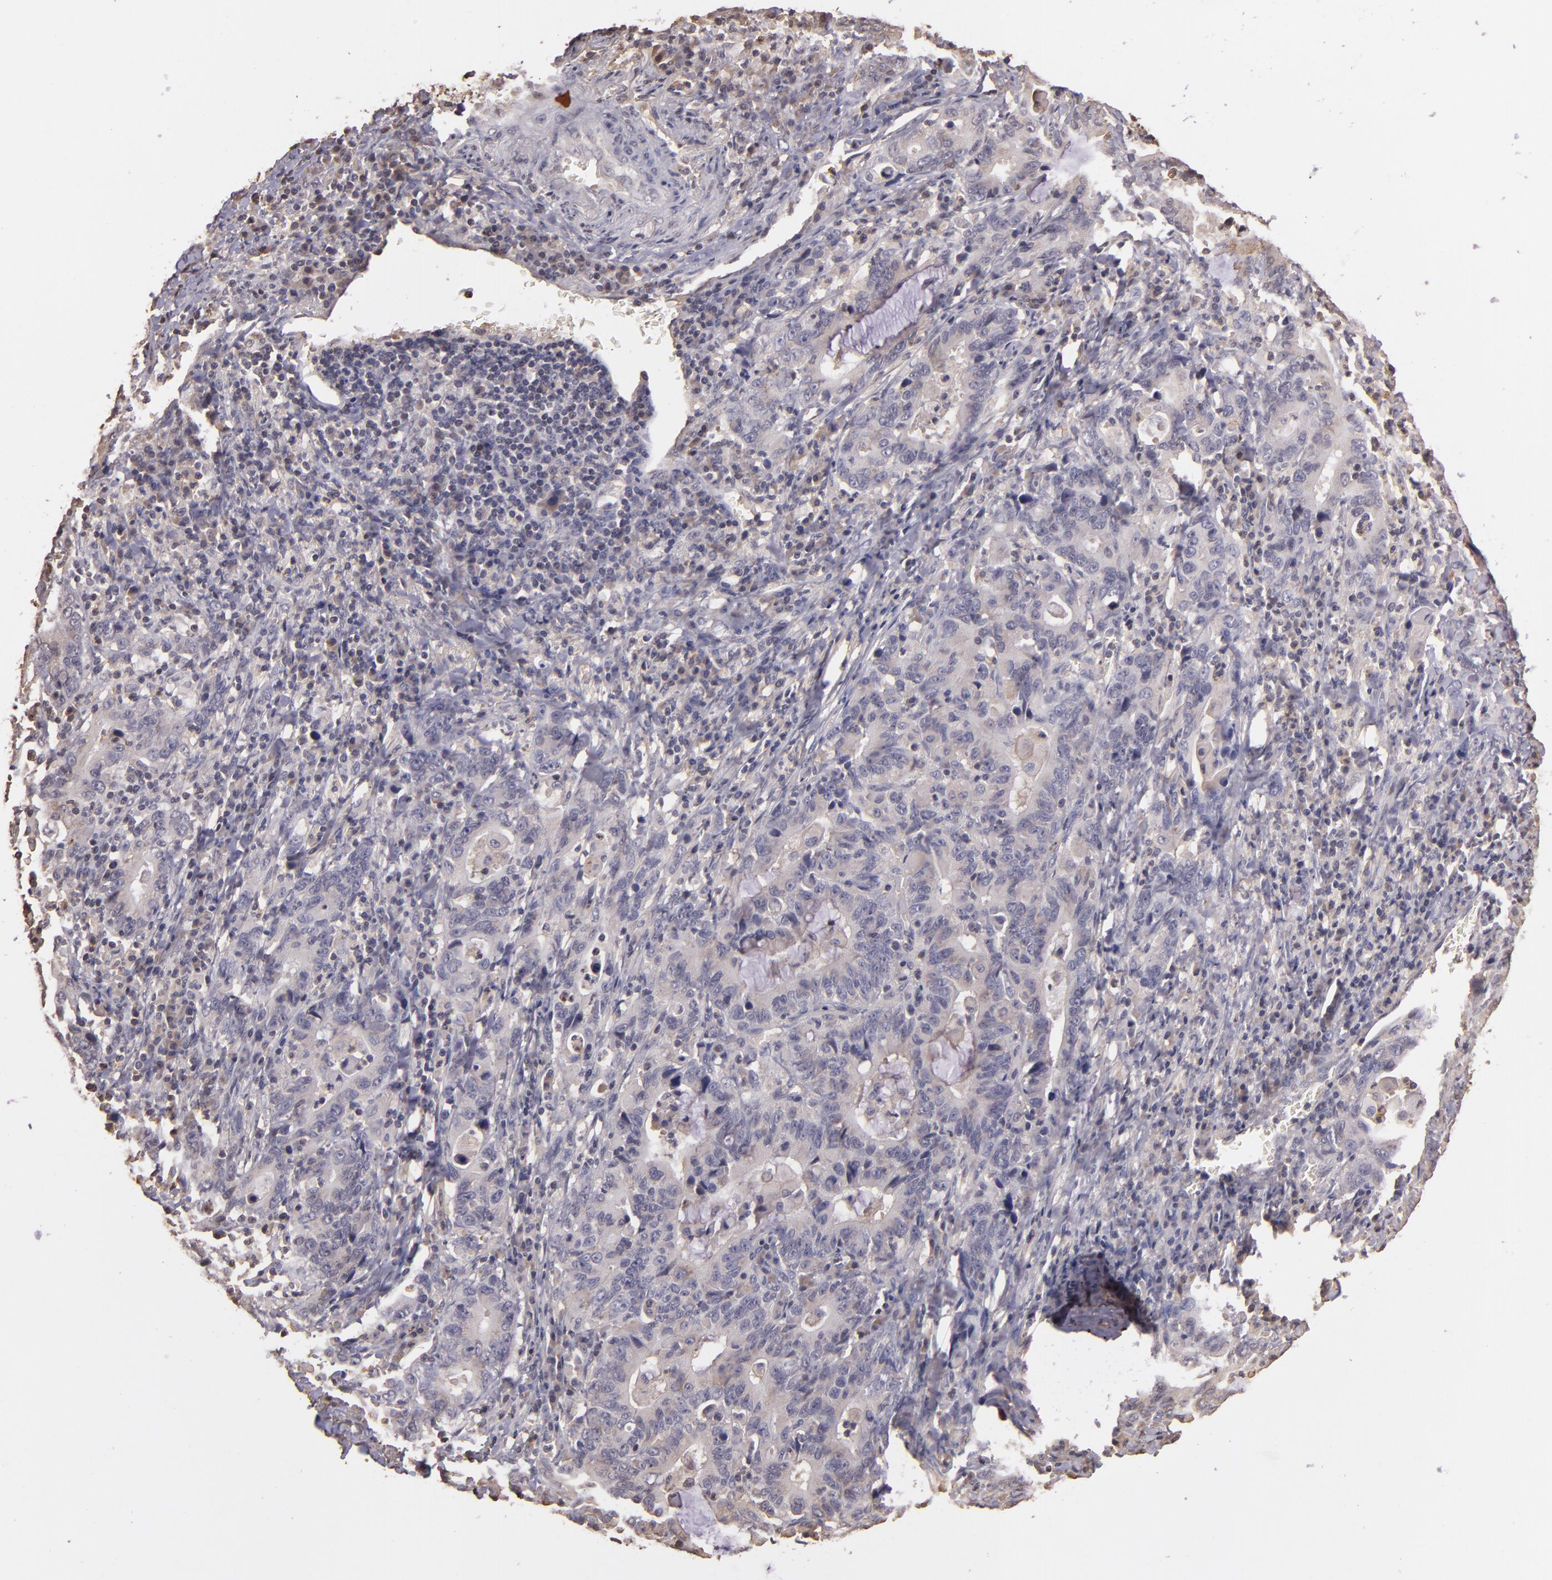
{"staining": {"intensity": "negative", "quantity": "none", "location": "none"}, "tissue": "stomach cancer", "cell_type": "Tumor cells", "image_type": "cancer", "snomed": [{"axis": "morphology", "description": "Adenocarcinoma, NOS"}, {"axis": "topography", "description": "Stomach, upper"}], "caption": "This is an immunohistochemistry (IHC) histopathology image of human stomach adenocarcinoma. There is no expression in tumor cells.", "gene": "ARPC2", "patient": {"sex": "male", "age": 63}}